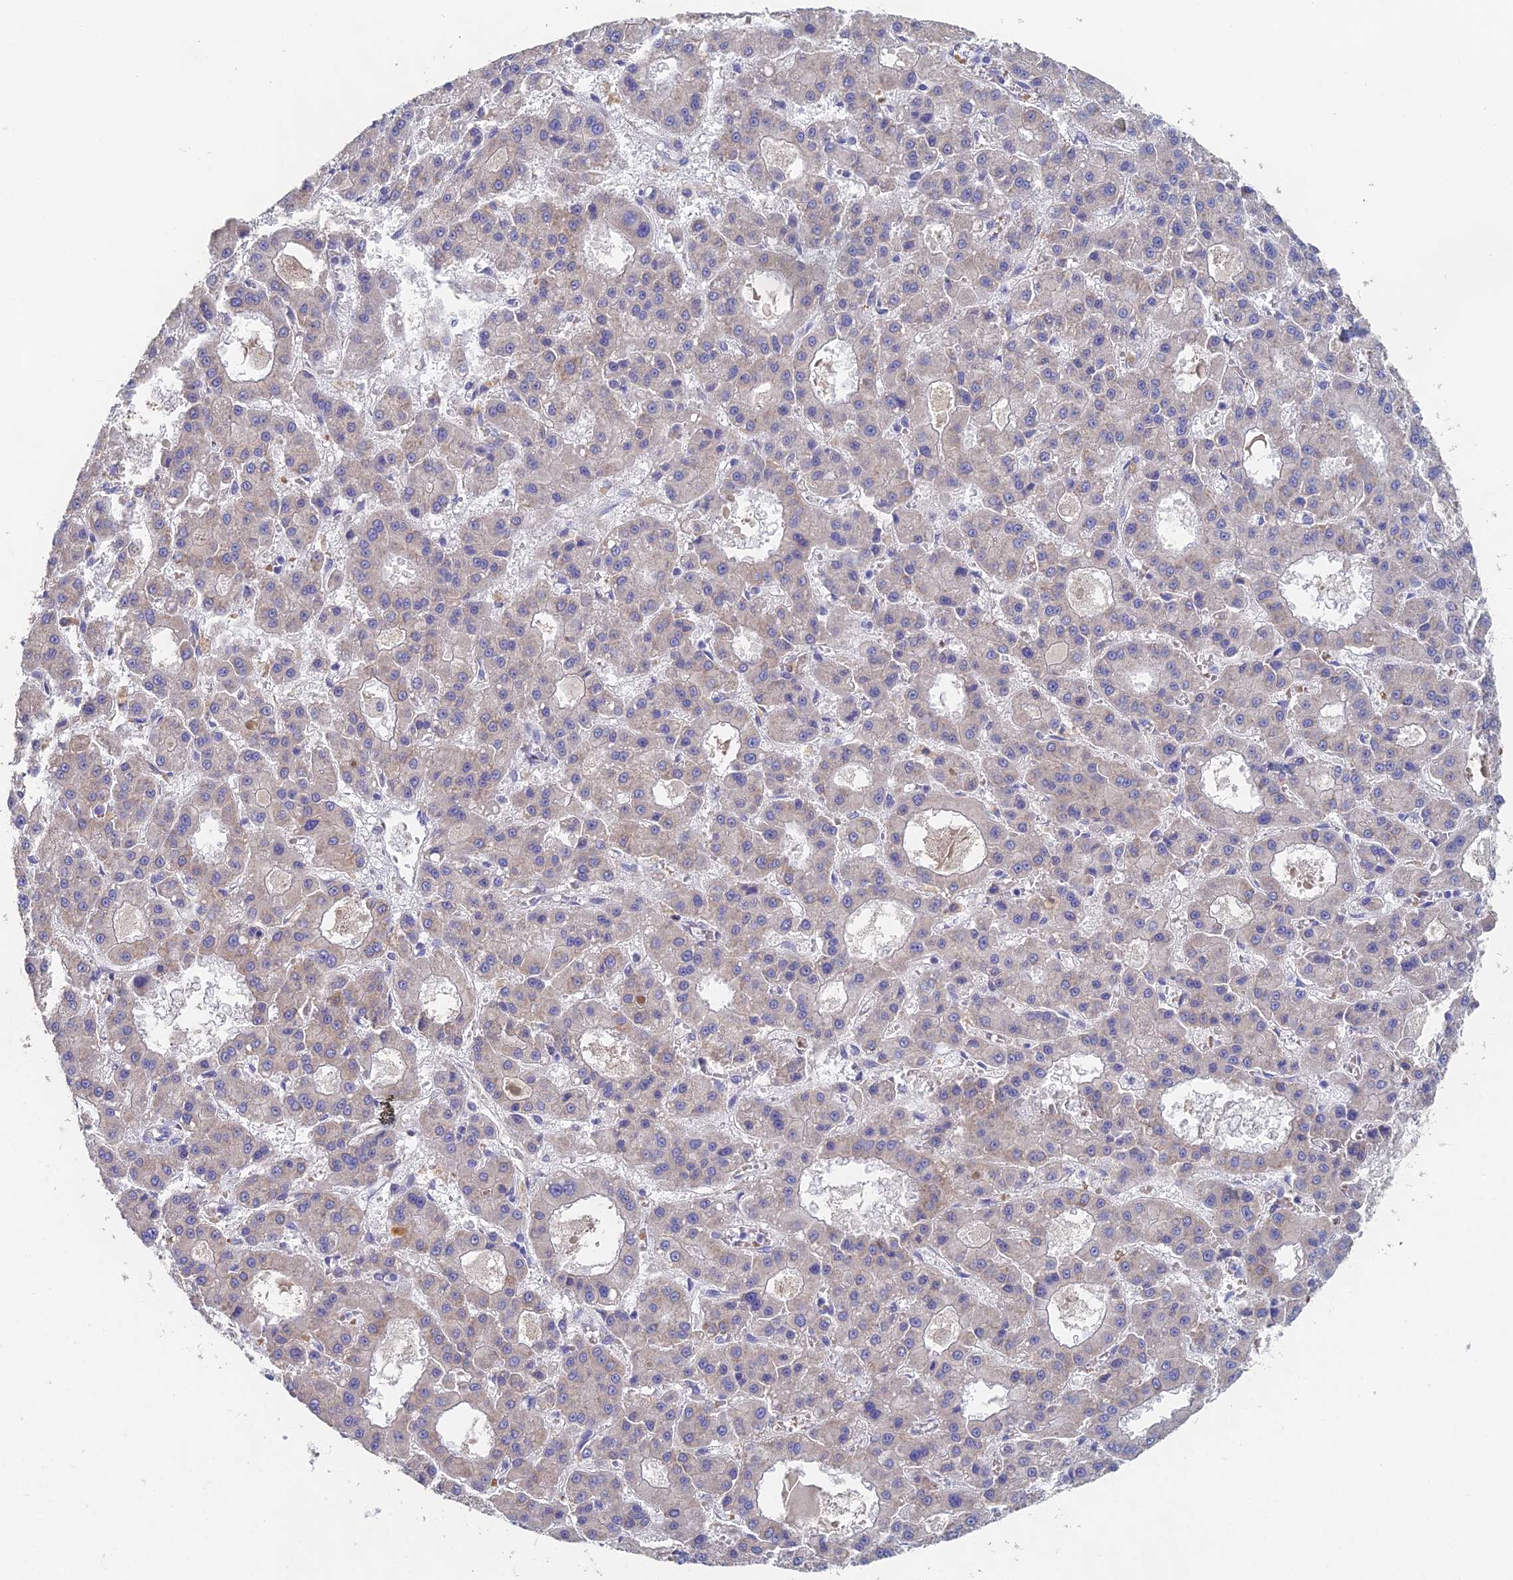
{"staining": {"intensity": "weak", "quantity": "<25%", "location": "cytoplasmic/membranous"}, "tissue": "liver cancer", "cell_type": "Tumor cells", "image_type": "cancer", "snomed": [{"axis": "morphology", "description": "Carcinoma, Hepatocellular, NOS"}, {"axis": "topography", "description": "Liver"}], "caption": "Liver cancer stained for a protein using immunohistochemistry reveals no staining tumor cells.", "gene": "ELOF1", "patient": {"sex": "male", "age": 70}}